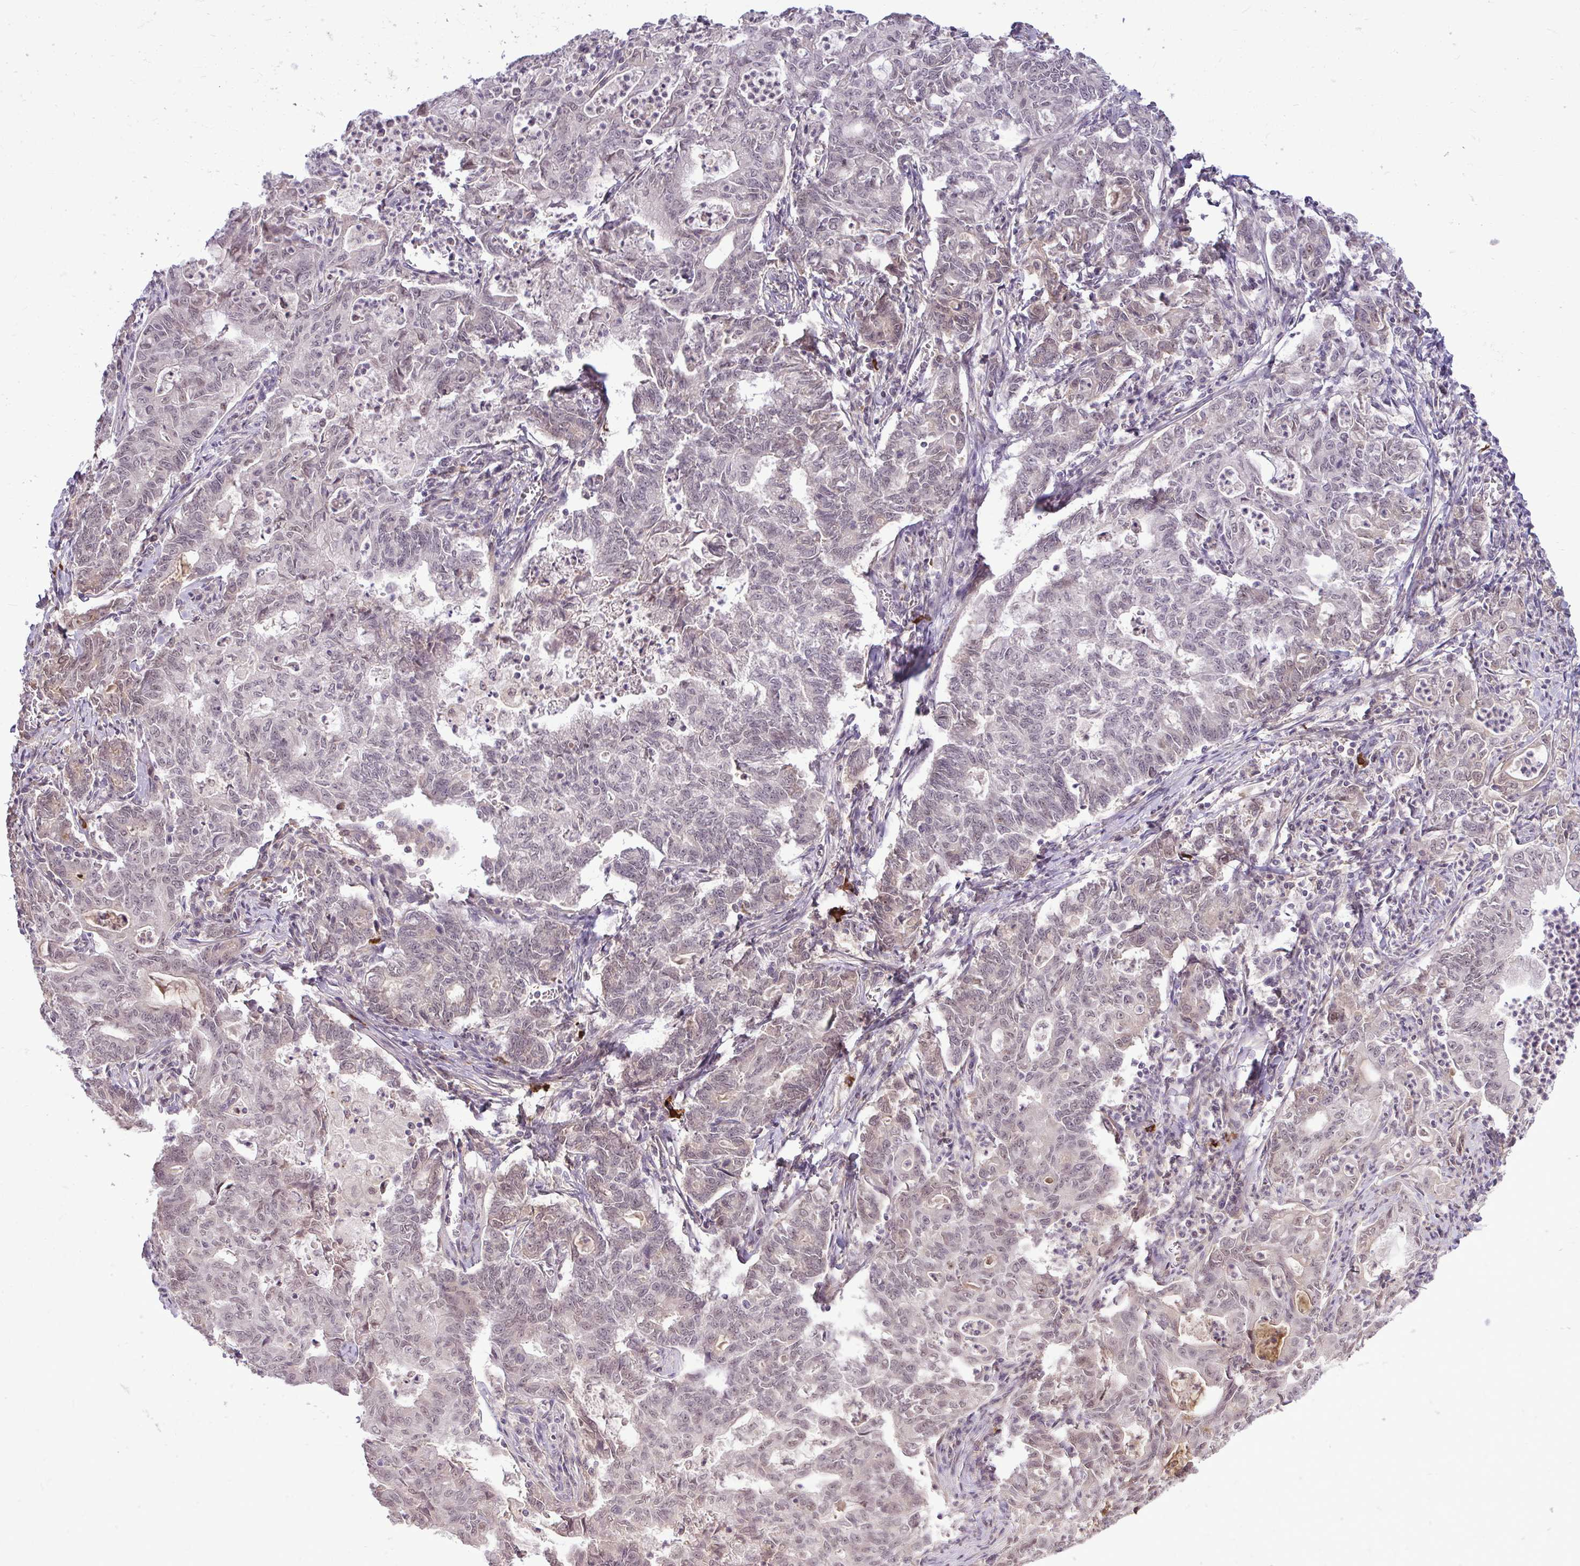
{"staining": {"intensity": "weak", "quantity": "25%-75%", "location": "cytoplasmic/membranous,nuclear"}, "tissue": "stomach cancer", "cell_type": "Tumor cells", "image_type": "cancer", "snomed": [{"axis": "morphology", "description": "Adenocarcinoma, NOS"}, {"axis": "topography", "description": "Stomach, upper"}], "caption": "High-power microscopy captured an immunohistochemistry photomicrograph of adenocarcinoma (stomach), revealing weak cytoplasmic/membranous and nuclear staining in about 25%-75% of tumor cells. (DAB (3,3'-diaminobenzidine) IHC with brightfield microscopy, high magnification).", "gene": "ZSCAN9", "patient": {"sex": "female", "age": 79}}